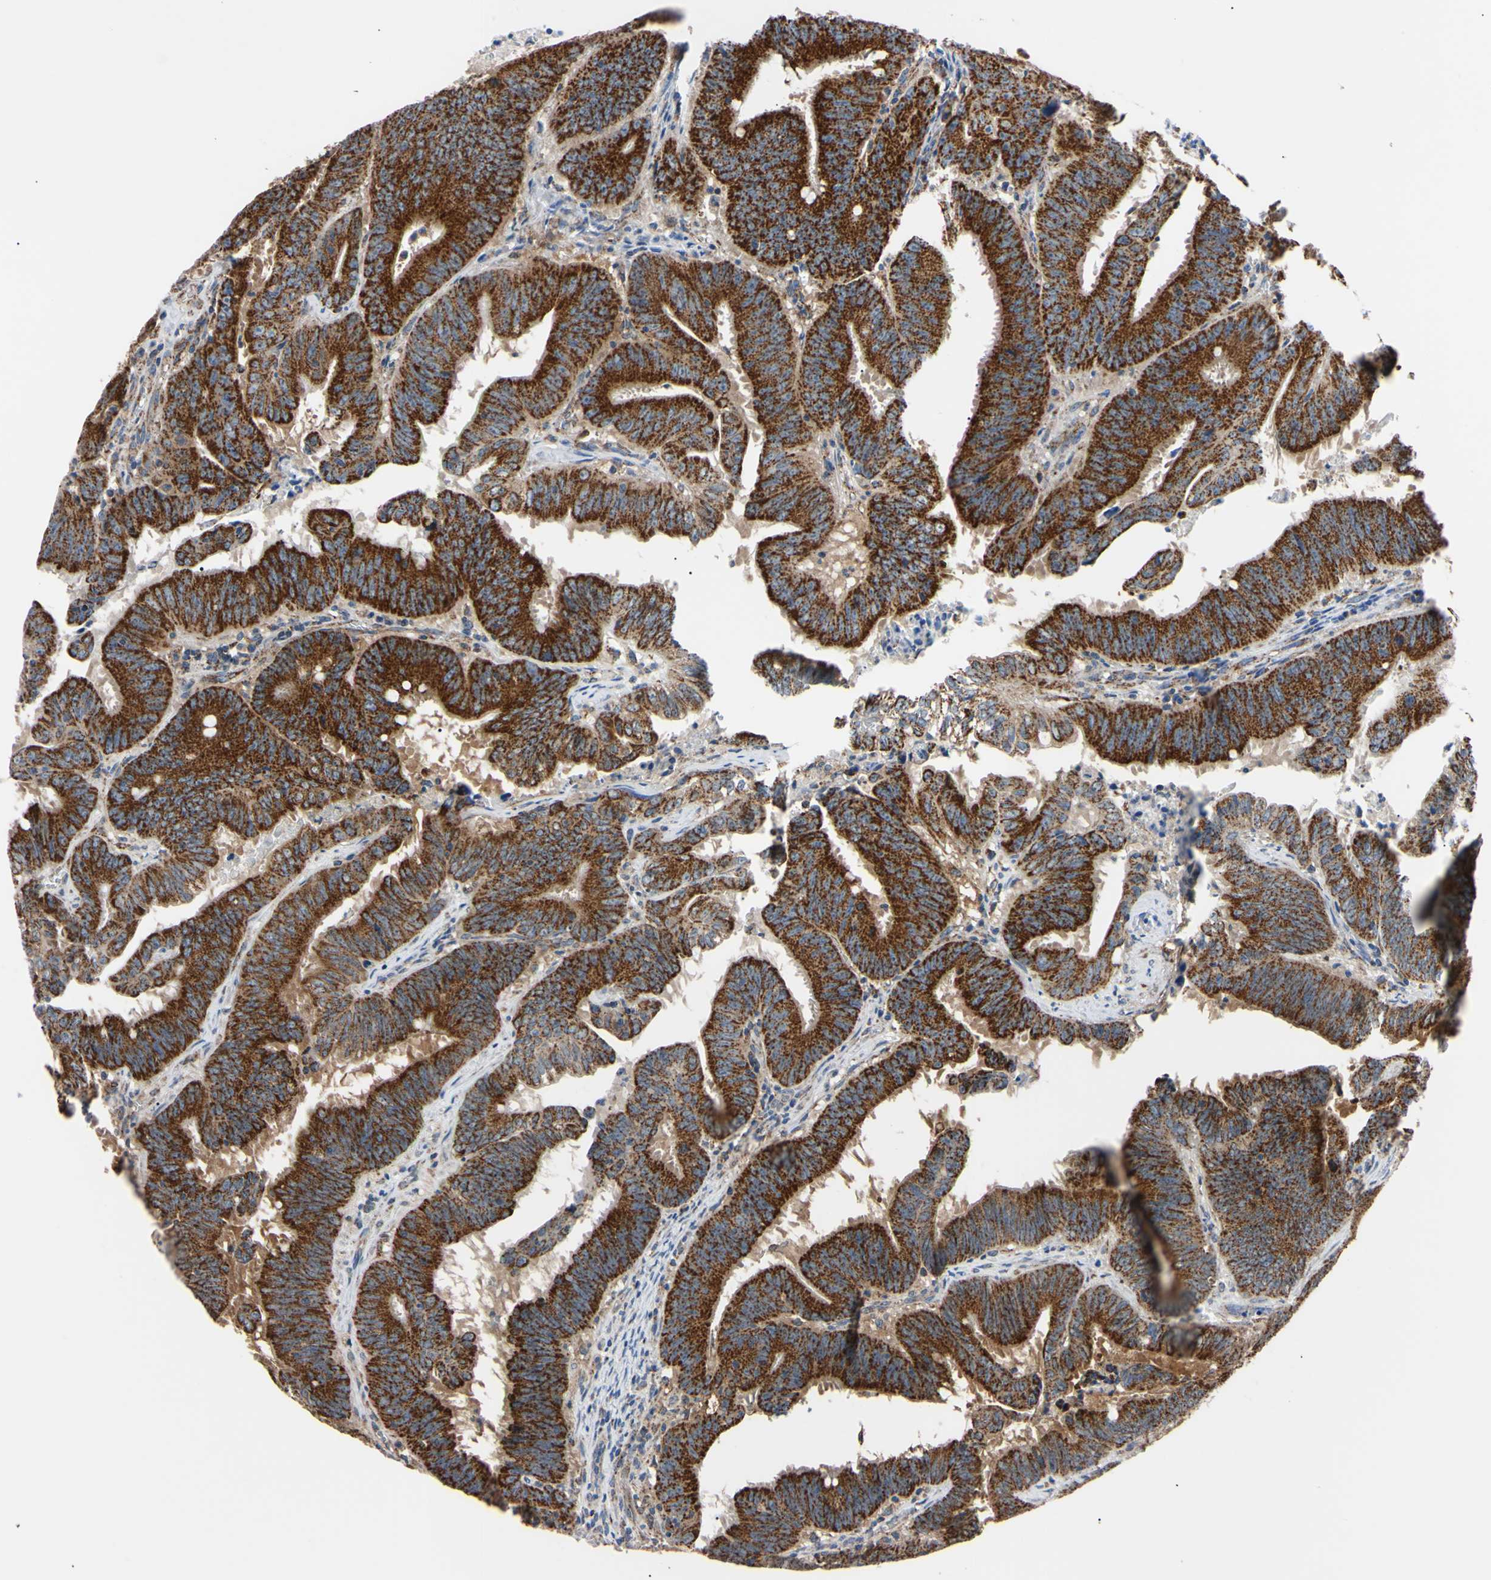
{"staining": {"intensity": "strong", "quantity": ">75%", "location": "cytoplasmic/membranous"}, "tissue": "colorectal cancer", "cell_type": "Tumor cells", "image_type": "cancer", "snomed": [{"axis": "morphology", "description": "Adenocarcinoma, NOS"}, {"axis": "topography", "description": "Colon"}], "caption": "Human colorectal adenocarcinoma stained for a protein (brown) displays strong cytoplasmic/membranous positive expression in about >75% of tumor cells.", "gene": "CLPP", "patient": {"sex": "male", "age": 45}}